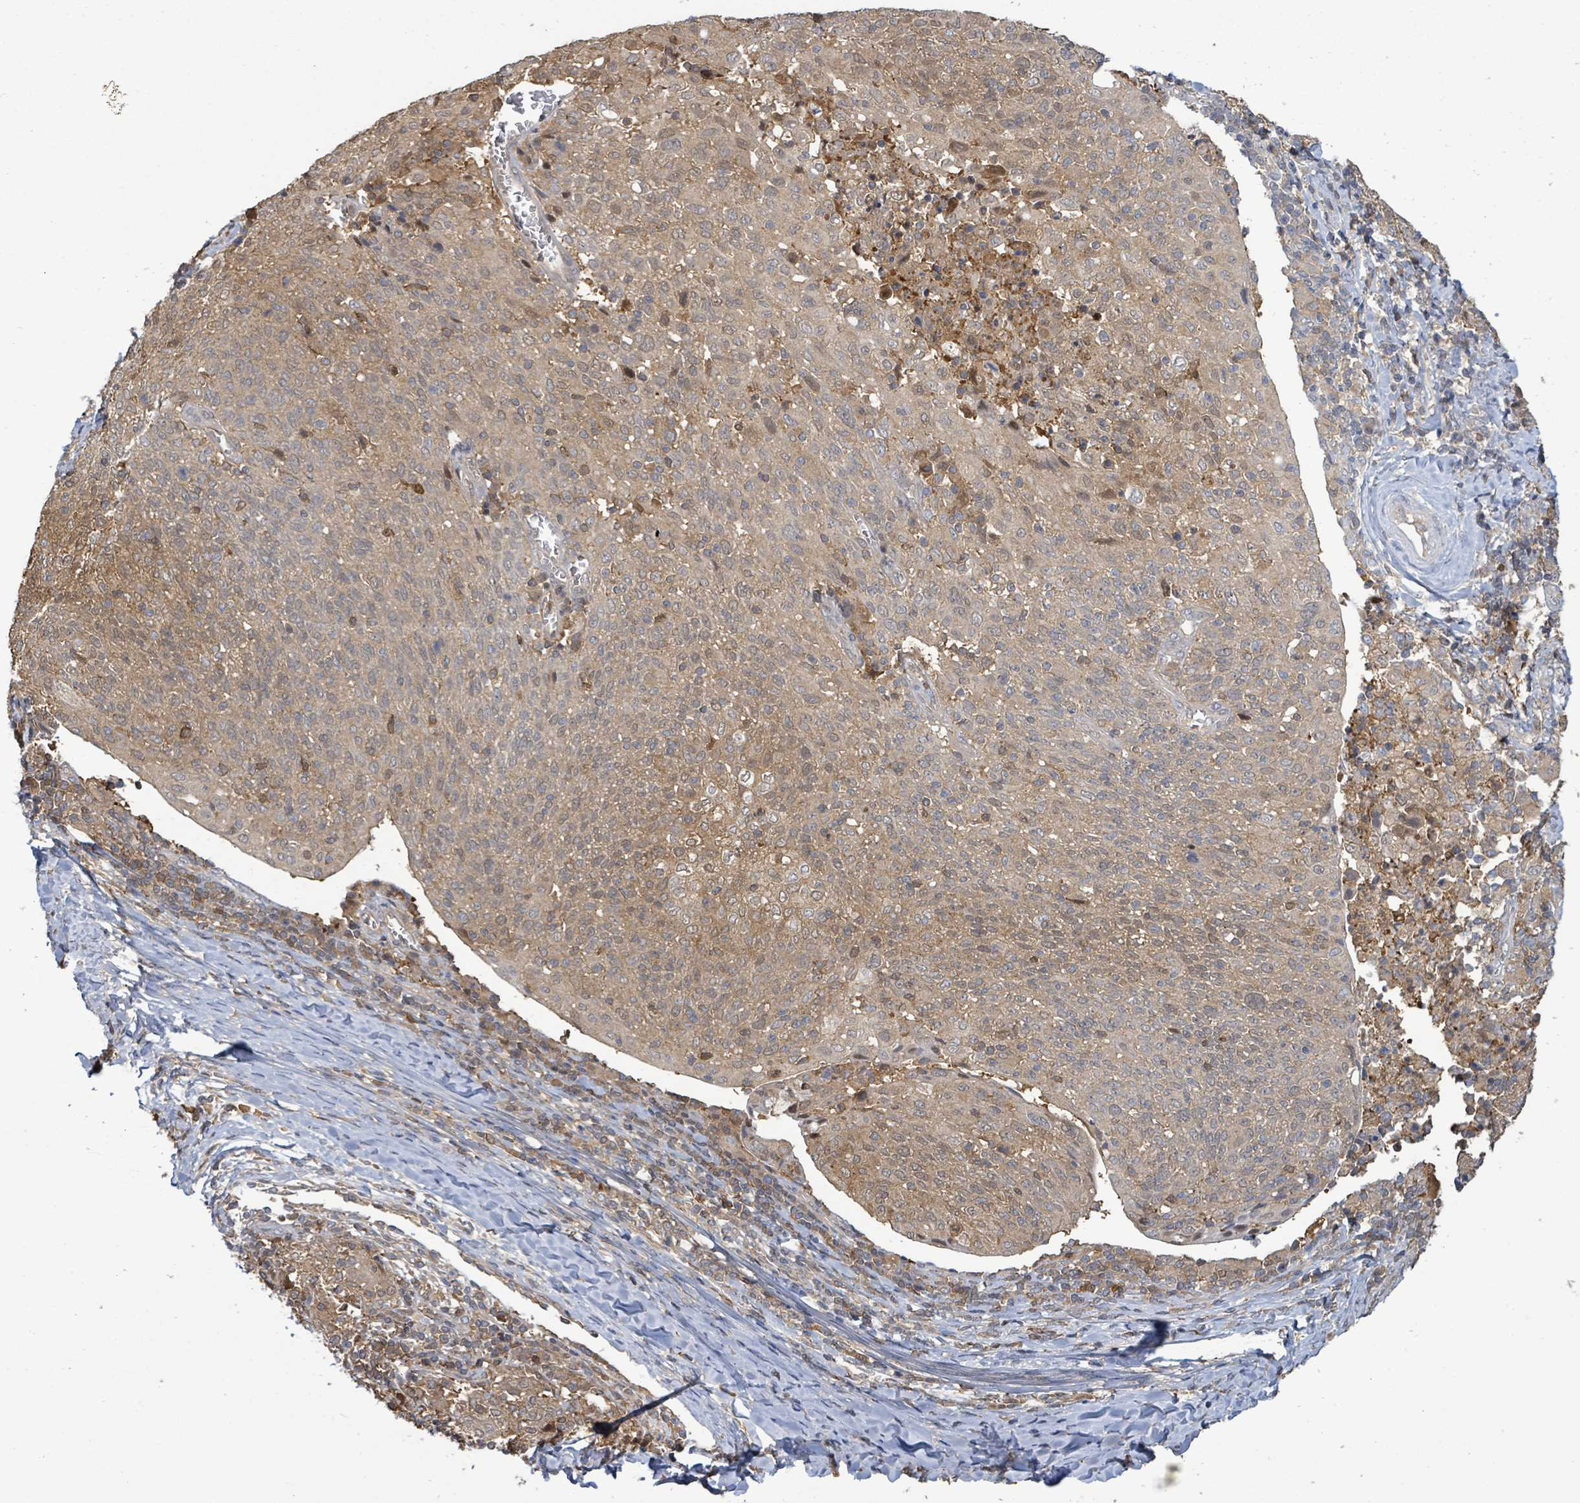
{"staining": {"intensity": "weak", "quantity": "25%-75%", "location": "cytoplasmic/membranous"}, "tissue": "cervical cancer", "cell_type": "Tumor cells", "image_type": "cancer", "snomed": [{"axis": "morphology", "description": "Squamous cell carcinoma, NOS"}, {"axis": "topography", "description": "Cervix"}], "caption": "Human cervical cancer (squamous cell carcinoma) stained with a protein marker reveals weak staining in tumor cells.", "gene": "PGAM1", "patient": {"sex": "female", "age": 52}}